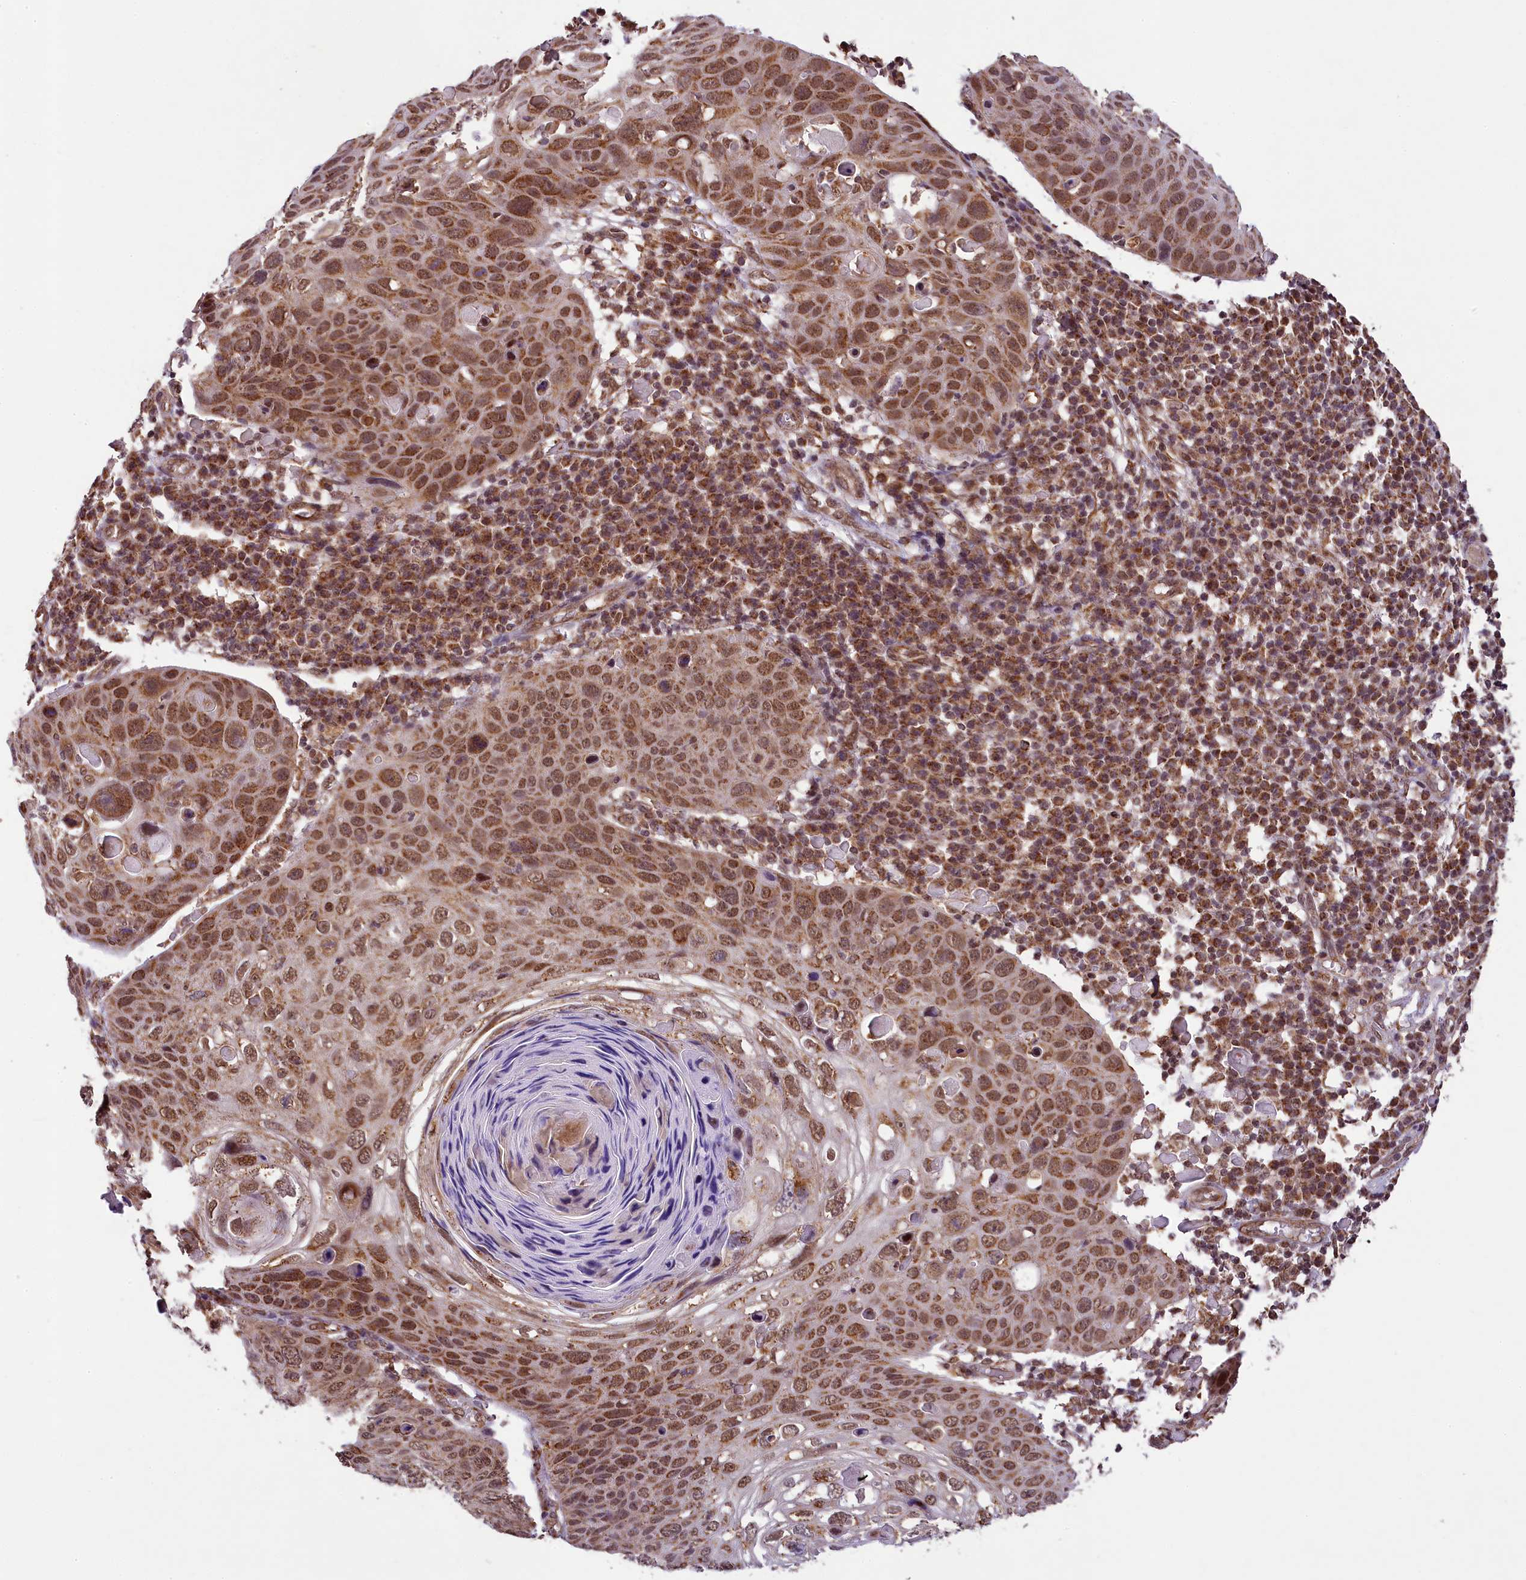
{"staining": {"intensity": "moderate", "quantity": ">75%", "location": "cytoplasmic/membranous,nuclear"}, "tissue": "skin cancer", "cell_type": "Tumor cells", "image_type": "cancer", "snomed": [{"axis": "morphology", "description": "Squamous cell carcinoma, NOS"}, {"axis": "topography", "description": "Skin"}], "caption": "Protein staining of skin cancer (squamous cell carcinoma) tissue exhibits moderate cytoplasmic/membranous and nuclear staining in about >75% of tumor cells. Immunohistochemistry (ihc) stains the protein in brown and the nuclei are stained blue.", "gene": "PAF1", "patient": {"sex": "female", "age": 90}}